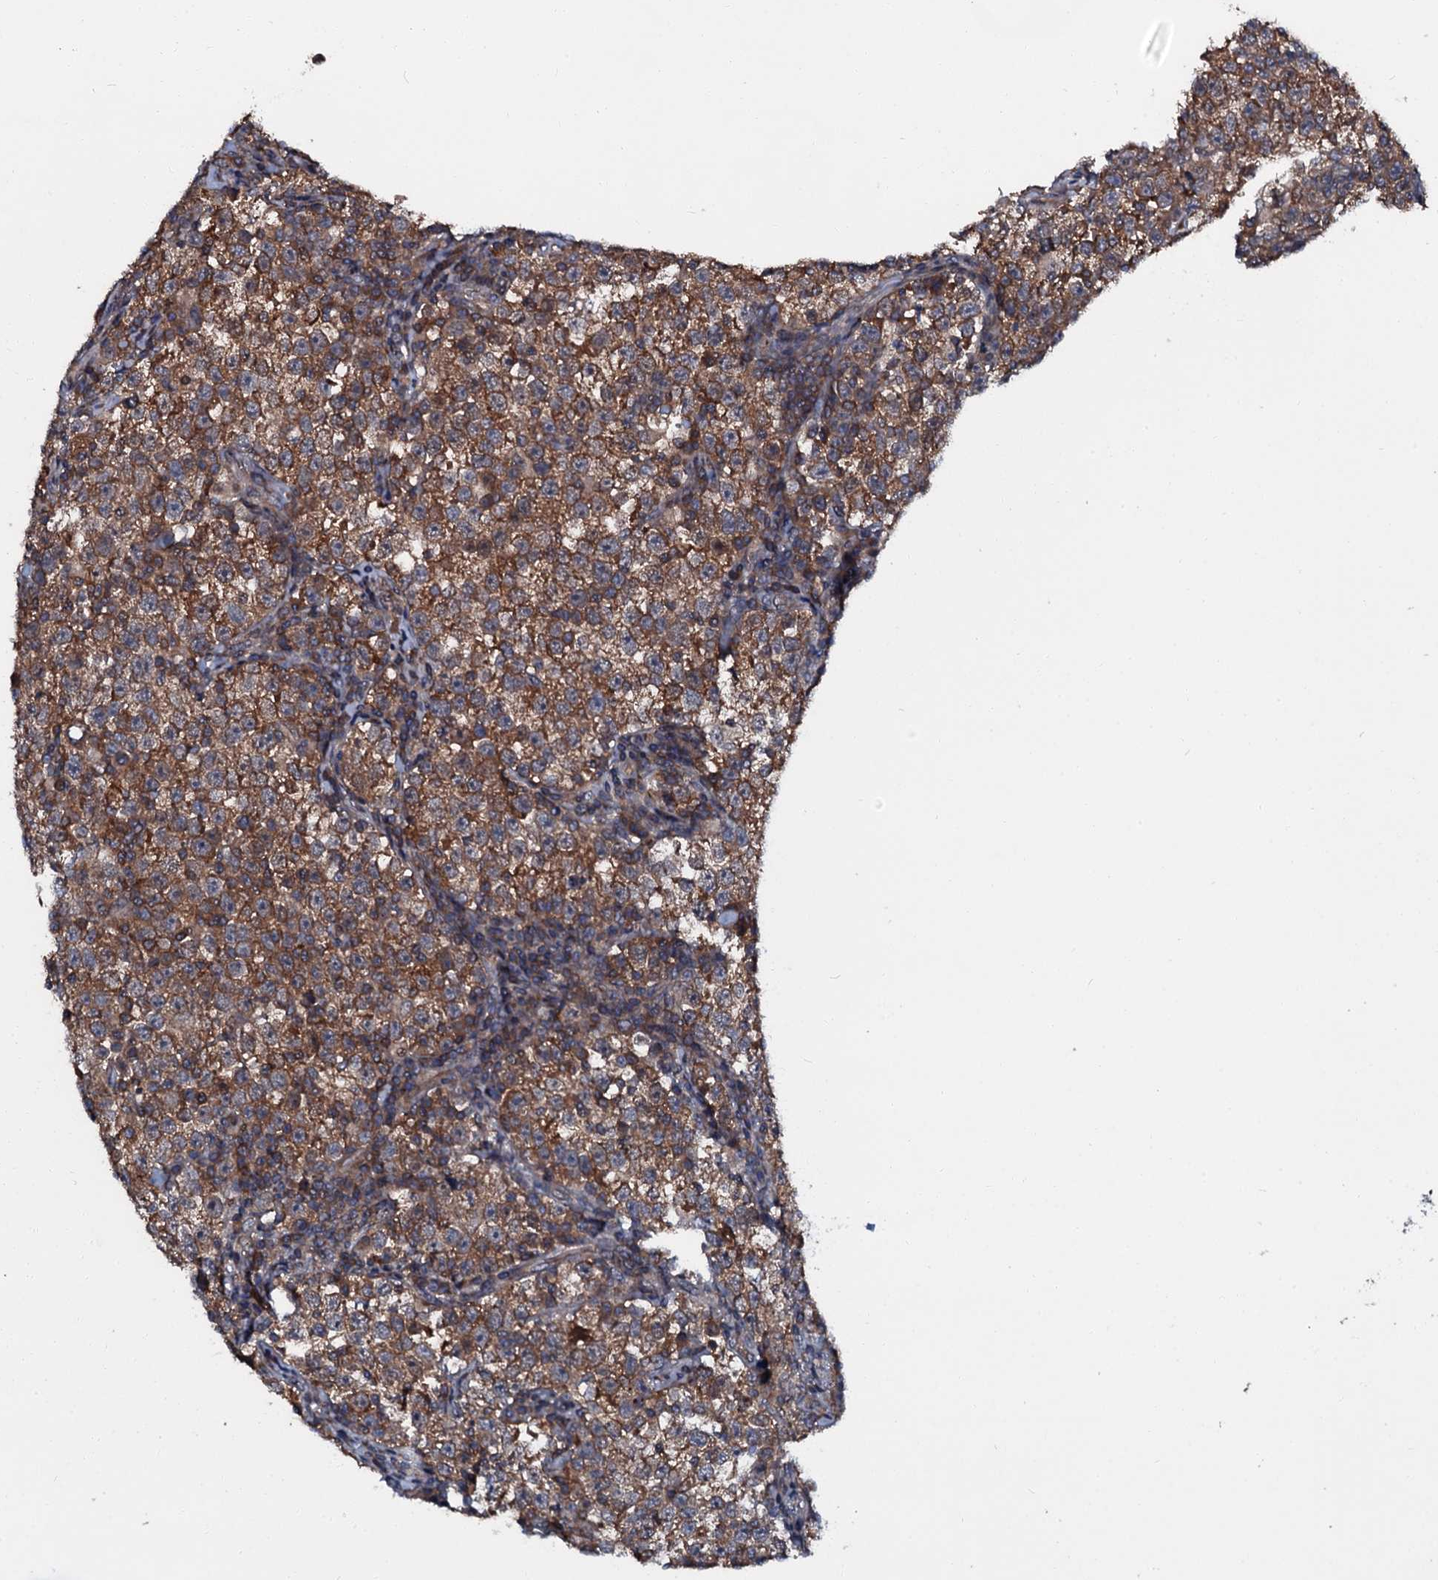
{"staining": {"intensity": "moderate", "quantity": ">75%", "location": "cytoplasmic/membranous"}, "tissue": "testis cancer", "cell_type": "Tumor cells", "image_type": "cancer", "snomed": [{"axis": "morphology", "description": "Normal tissue, NOS"}, {"axis": "morphology", "description": "Seminoma, NOS"}, {"axis": "topography", "description": "Testis"}], "caption": "This is a histology image of IHC staining of testis cancer, which shows moderate staining in the cytoplasmic/membranous of tumor cells.", "gene": "N4BP1", "patient": {"sex": "male", "age": 43}}